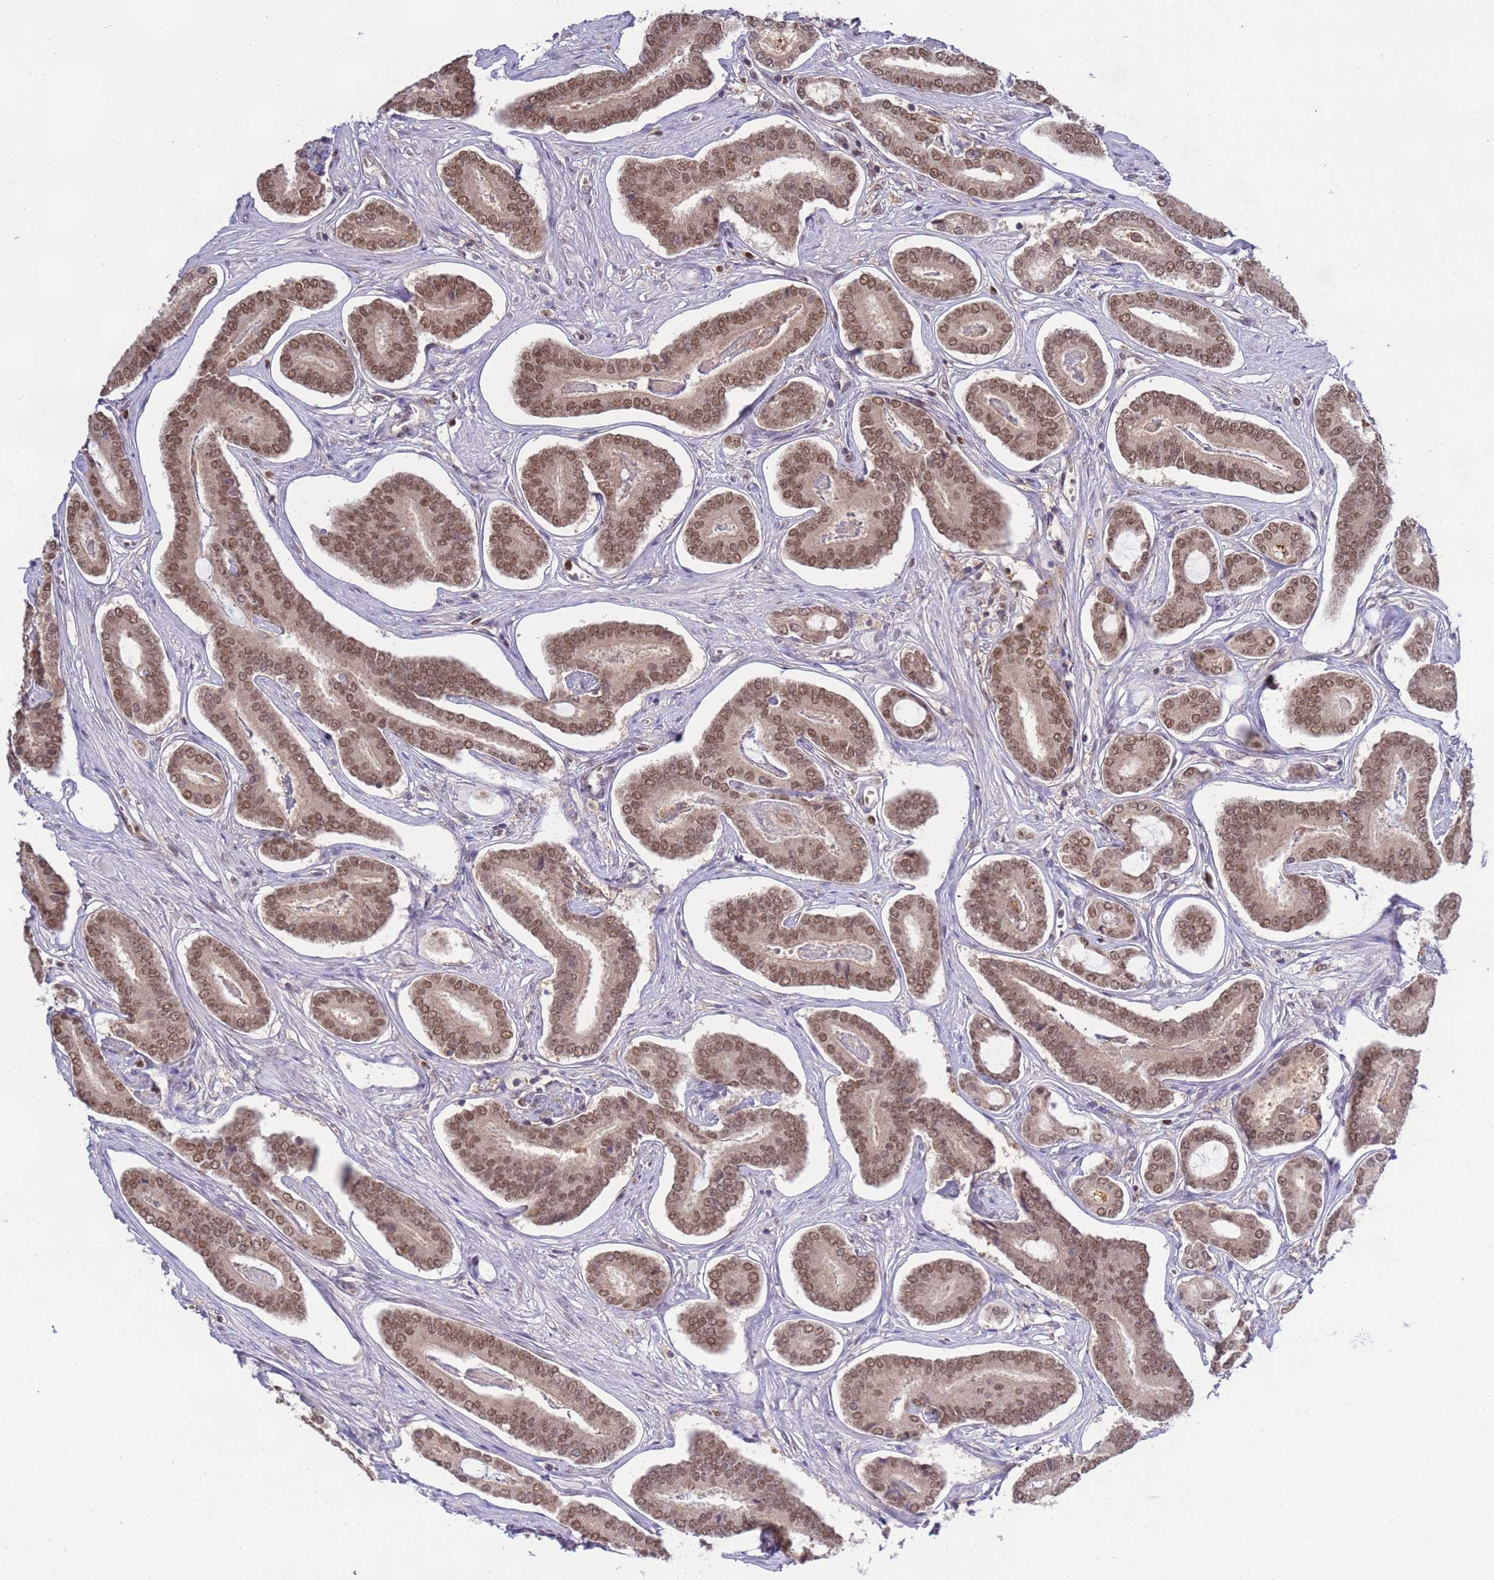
{"staining": {"intensity": "moderate", "quantity": ">75%", "location": "nuclear"}, "tissue": "prostate cancer", "cell_type": "Tumor cells", "image_type": "cancer", "snomed": [{"axis": "morphology", "description": "Adenocarcinoma, NOS"}, {"axis": "topography", "description": "Prostate and seminal vesicle, NOS"}], "caption": "This micrograph shows adenocarcinoma (prostate) stained with IHC to label a protein in brown. The nuclear of tumor cells show moderate positivity for the protein. Nuclei are counter-stained blue.", "gene": "CD53", "patient": {"sex": "male", "age": 76}}